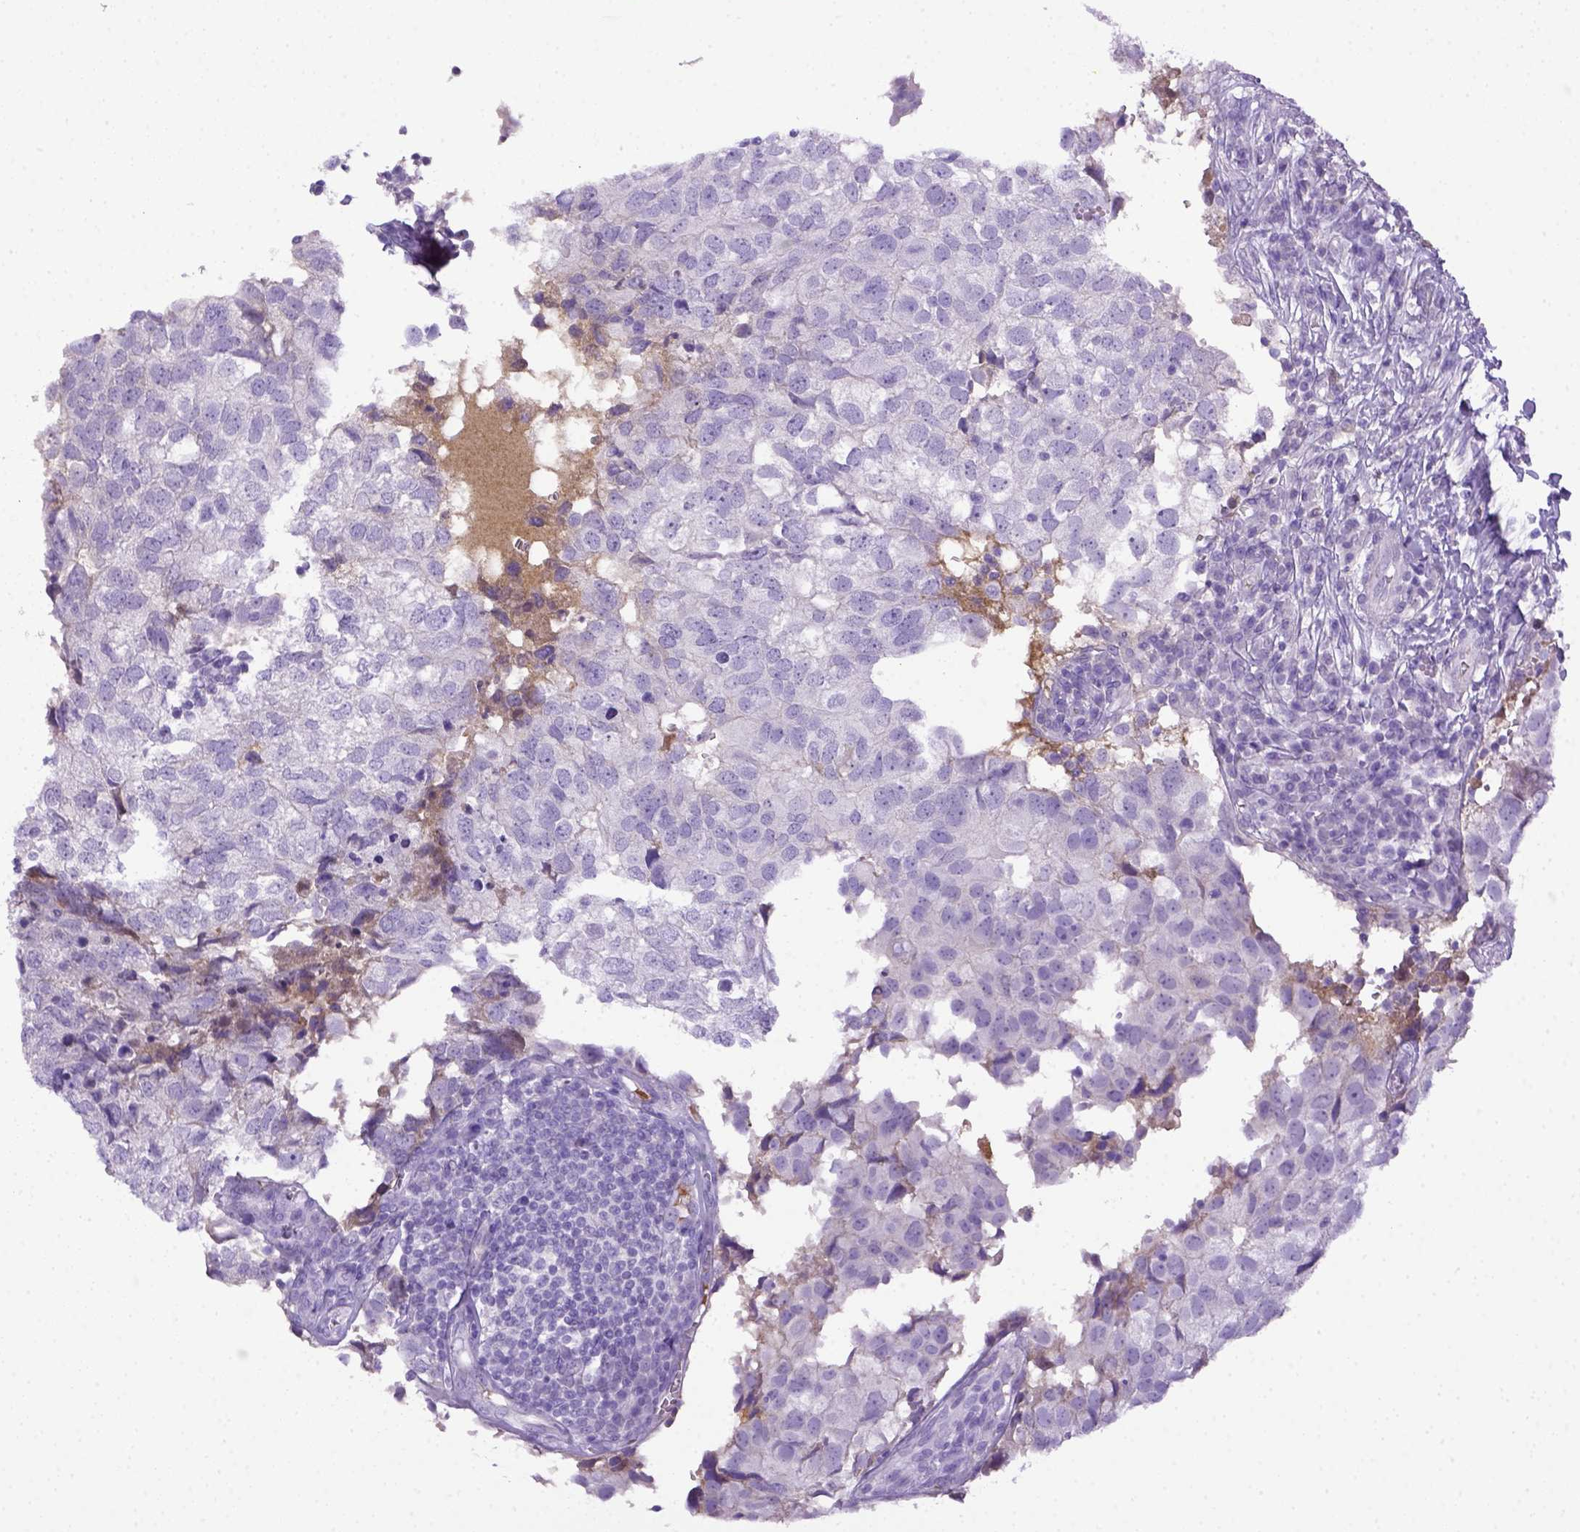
{"staining": {"intensity": "negative", "quantity": "none", "location": "none"}, "tissue": "breast cancer", "cell_type": "Tumor cells", "image_type": "cancer", "snomed": [{"axis": "morphology", "description": "Duct carcinoma"}, {"axis": "topography", "description": "Breast"}], "caption": "Tumor cells show no significant positivity in breast cancer. (Brightfield microscopy of DAB immunohistochemistry at high magnification).", "gene": "ITIH4", "patient": {"sex": "female", "age": 30}}